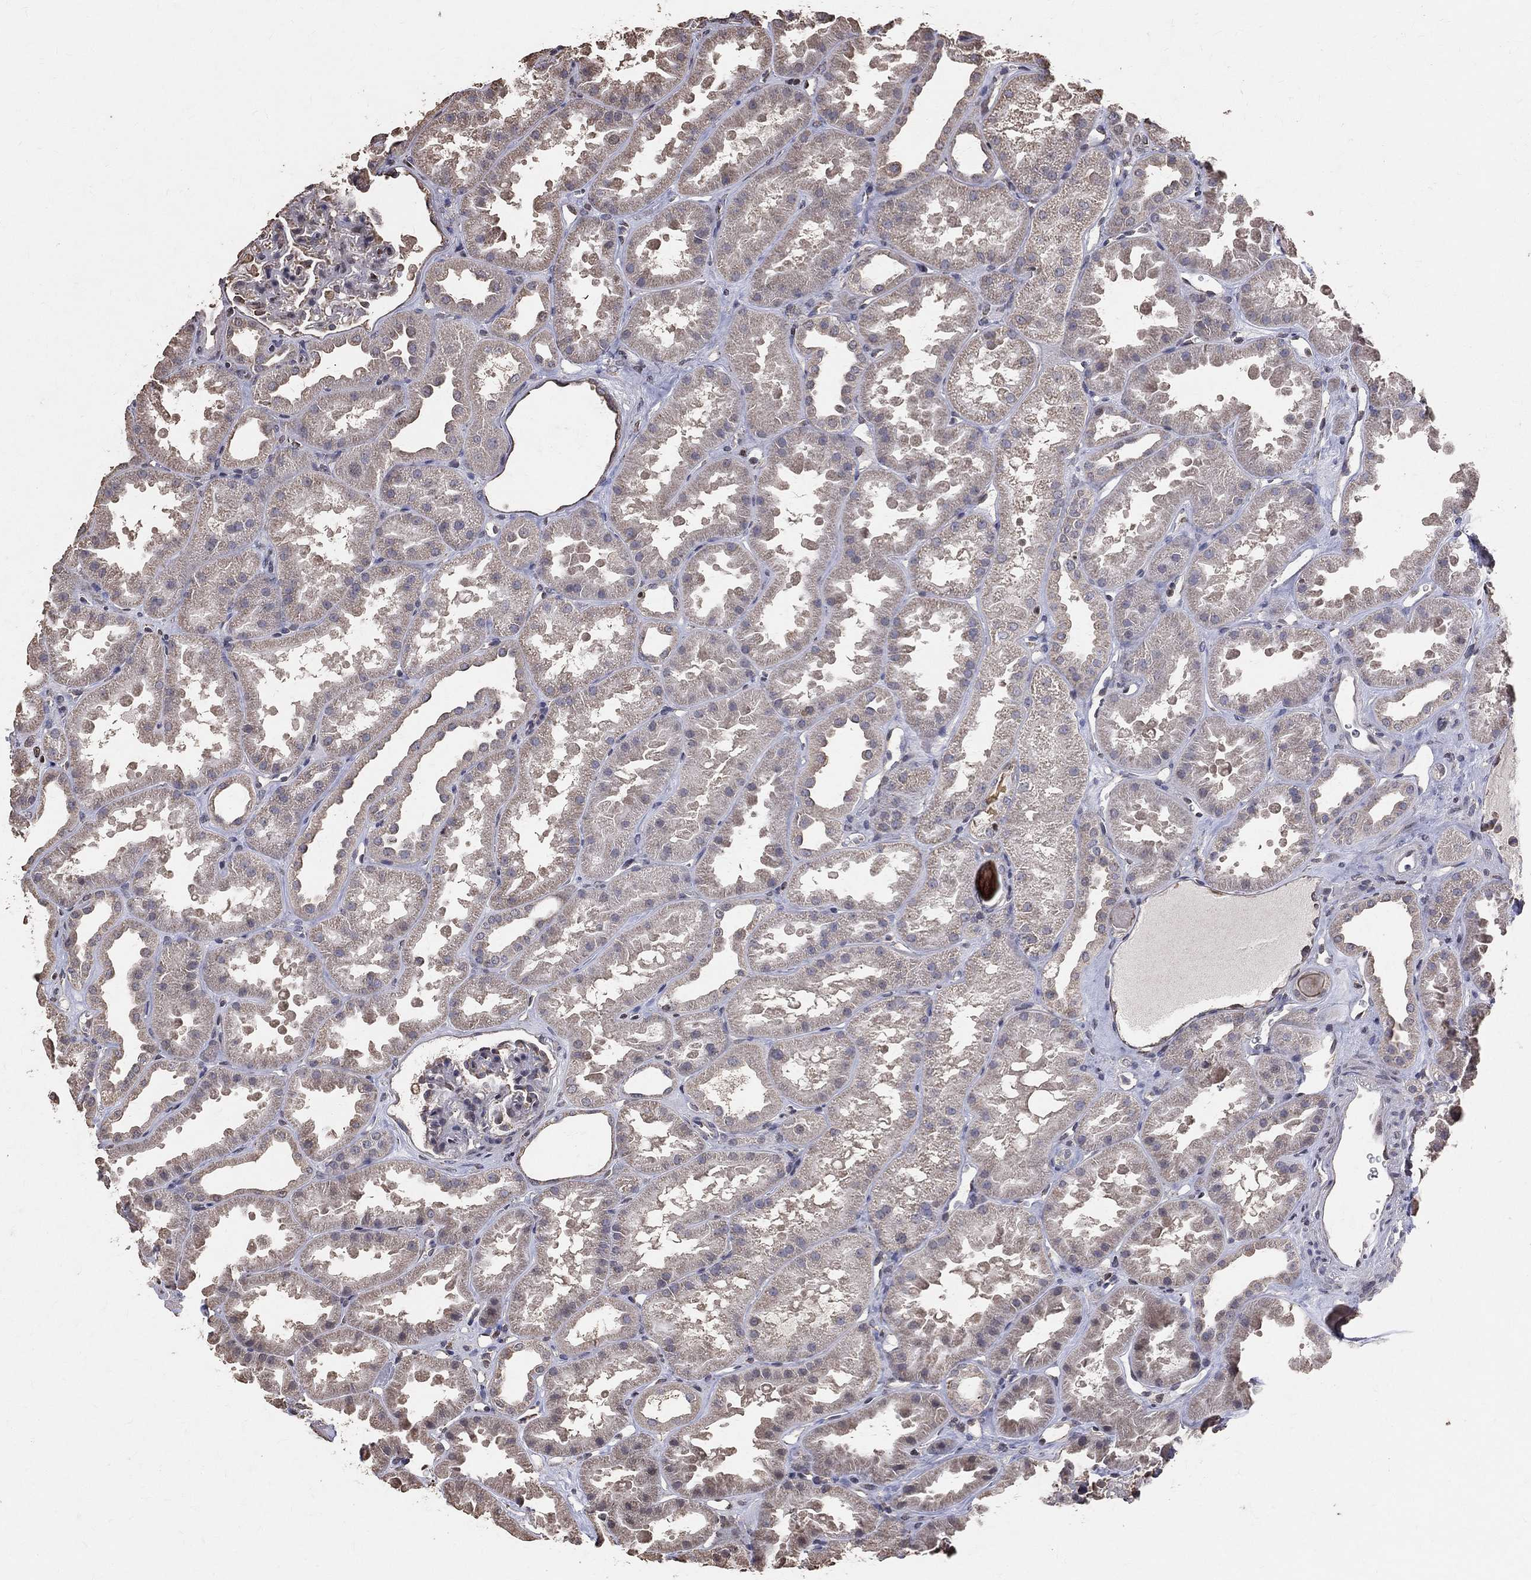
{"staining": {"intensity": "negative", "quantity": "none", "location": "none"}, "tissue": "kidney", "cell_type": "Cells in glomeruli", "image_type": "normal", "snomed": [{"axis": "morphology", "description": "Normal tissue, NOS"}, {"axis": "topography", "description": "Kidney"}], "caption": "Micrograph shows no significant protein staining in cells in glomeruli of unremarkable kidney. (Immunohistochemistry (ihc), brightfield microscopy, high magnification).", "gene": "LY6K", "patient": {"sex": "male", "age": 61}}